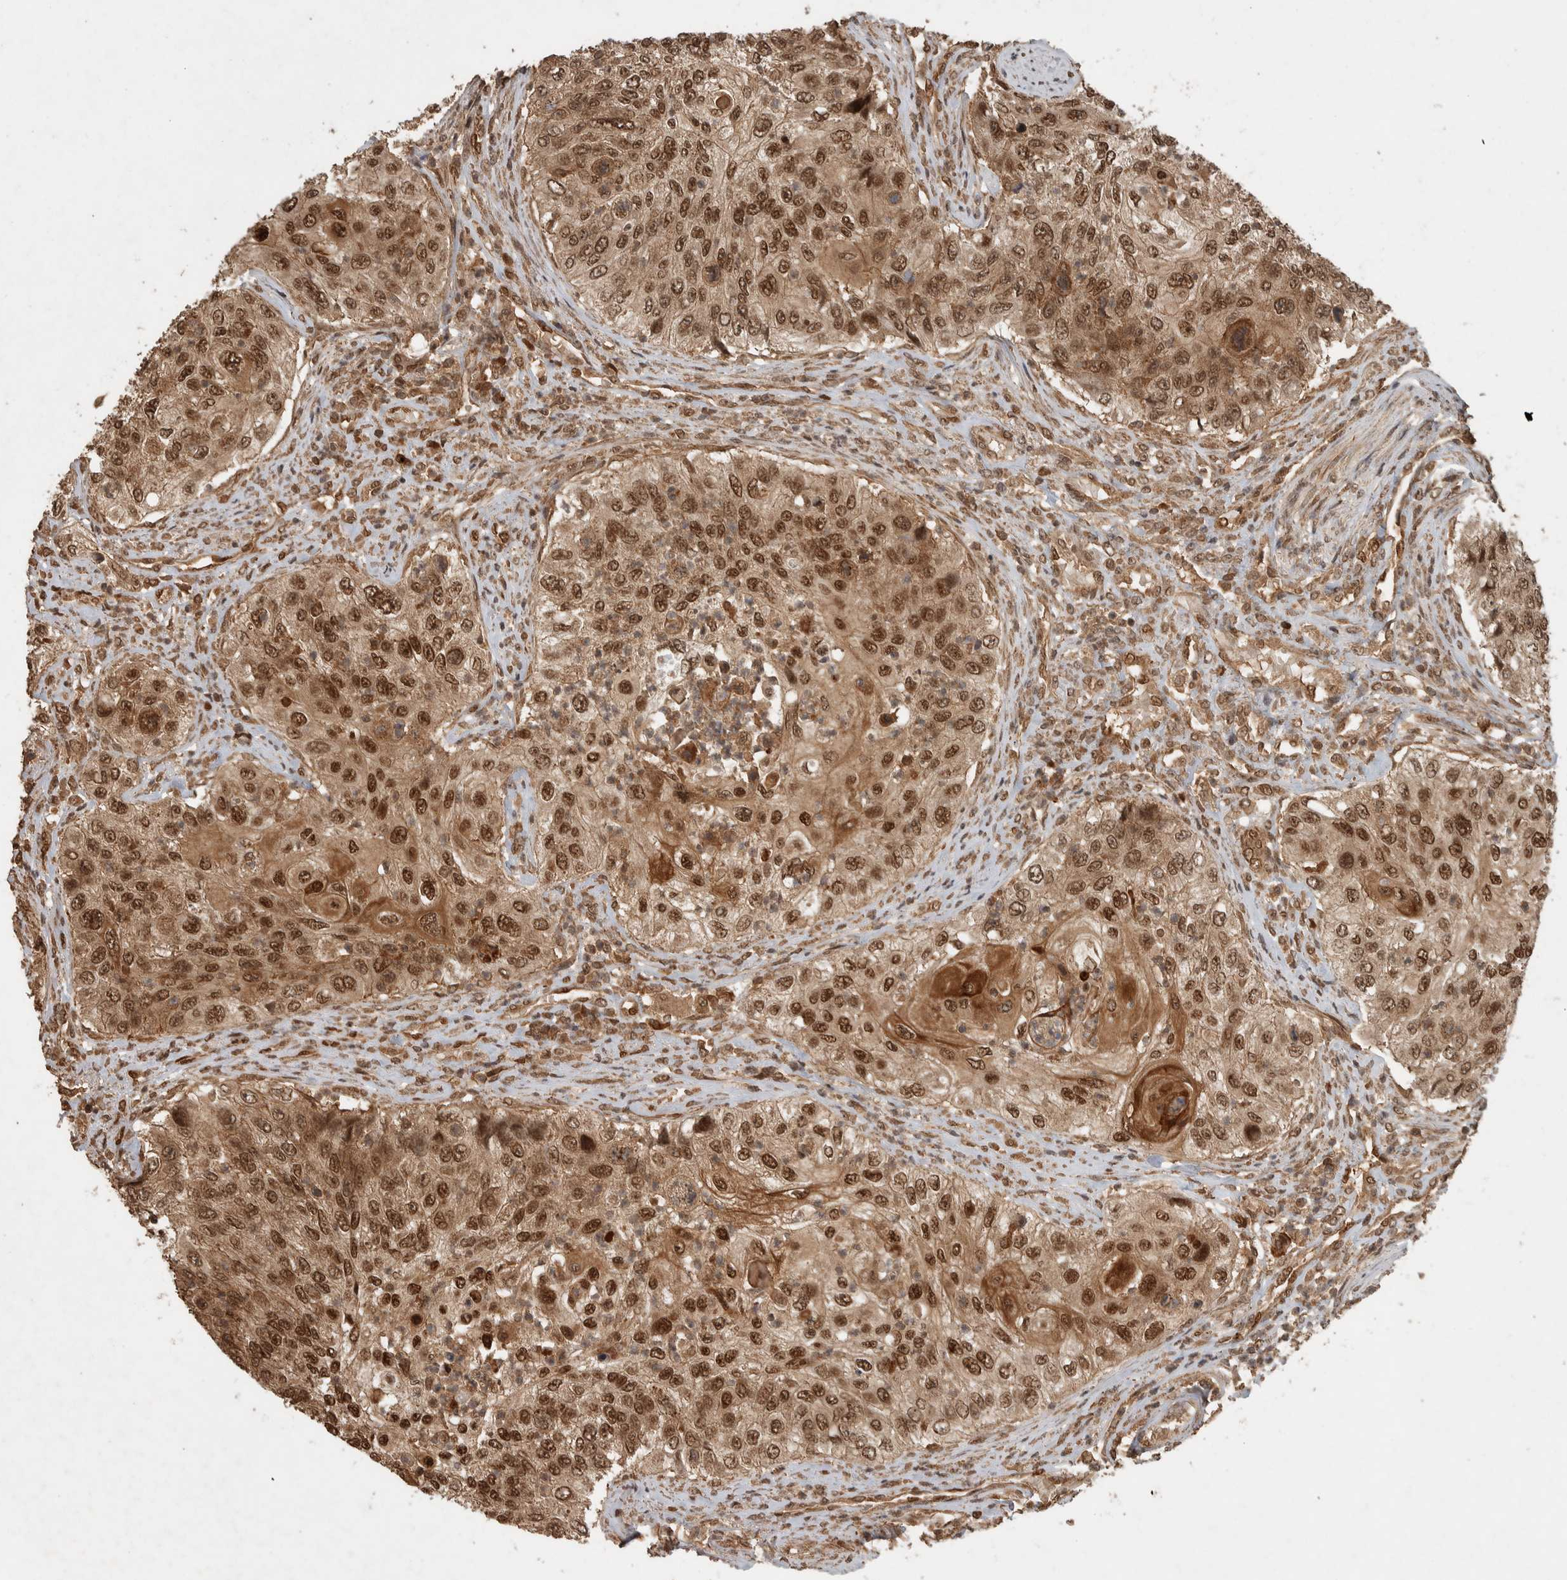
{"staining": {"intensity": "strong", "quantity": ">75%", "location": "nuclear"}, "tissue": "urothelial cancer", "cell_type": "Tumor cells", "image_type": "cancer", "snomed": [{"axis": "morphology", "description": "Urothelial carcinoma, High grade"}, {"axis": "topography", "description": "Urinary bladder"}], "caption": "Immunohistochemistry image of human urothelial carcinoma (high-grade) stained for a protein (brown), which reveals high levels of strong nuclear positivity in approximately >75% of tumor cells.", "gene": "CNTROB", "patient": {"sex": "female", "age": 60}}